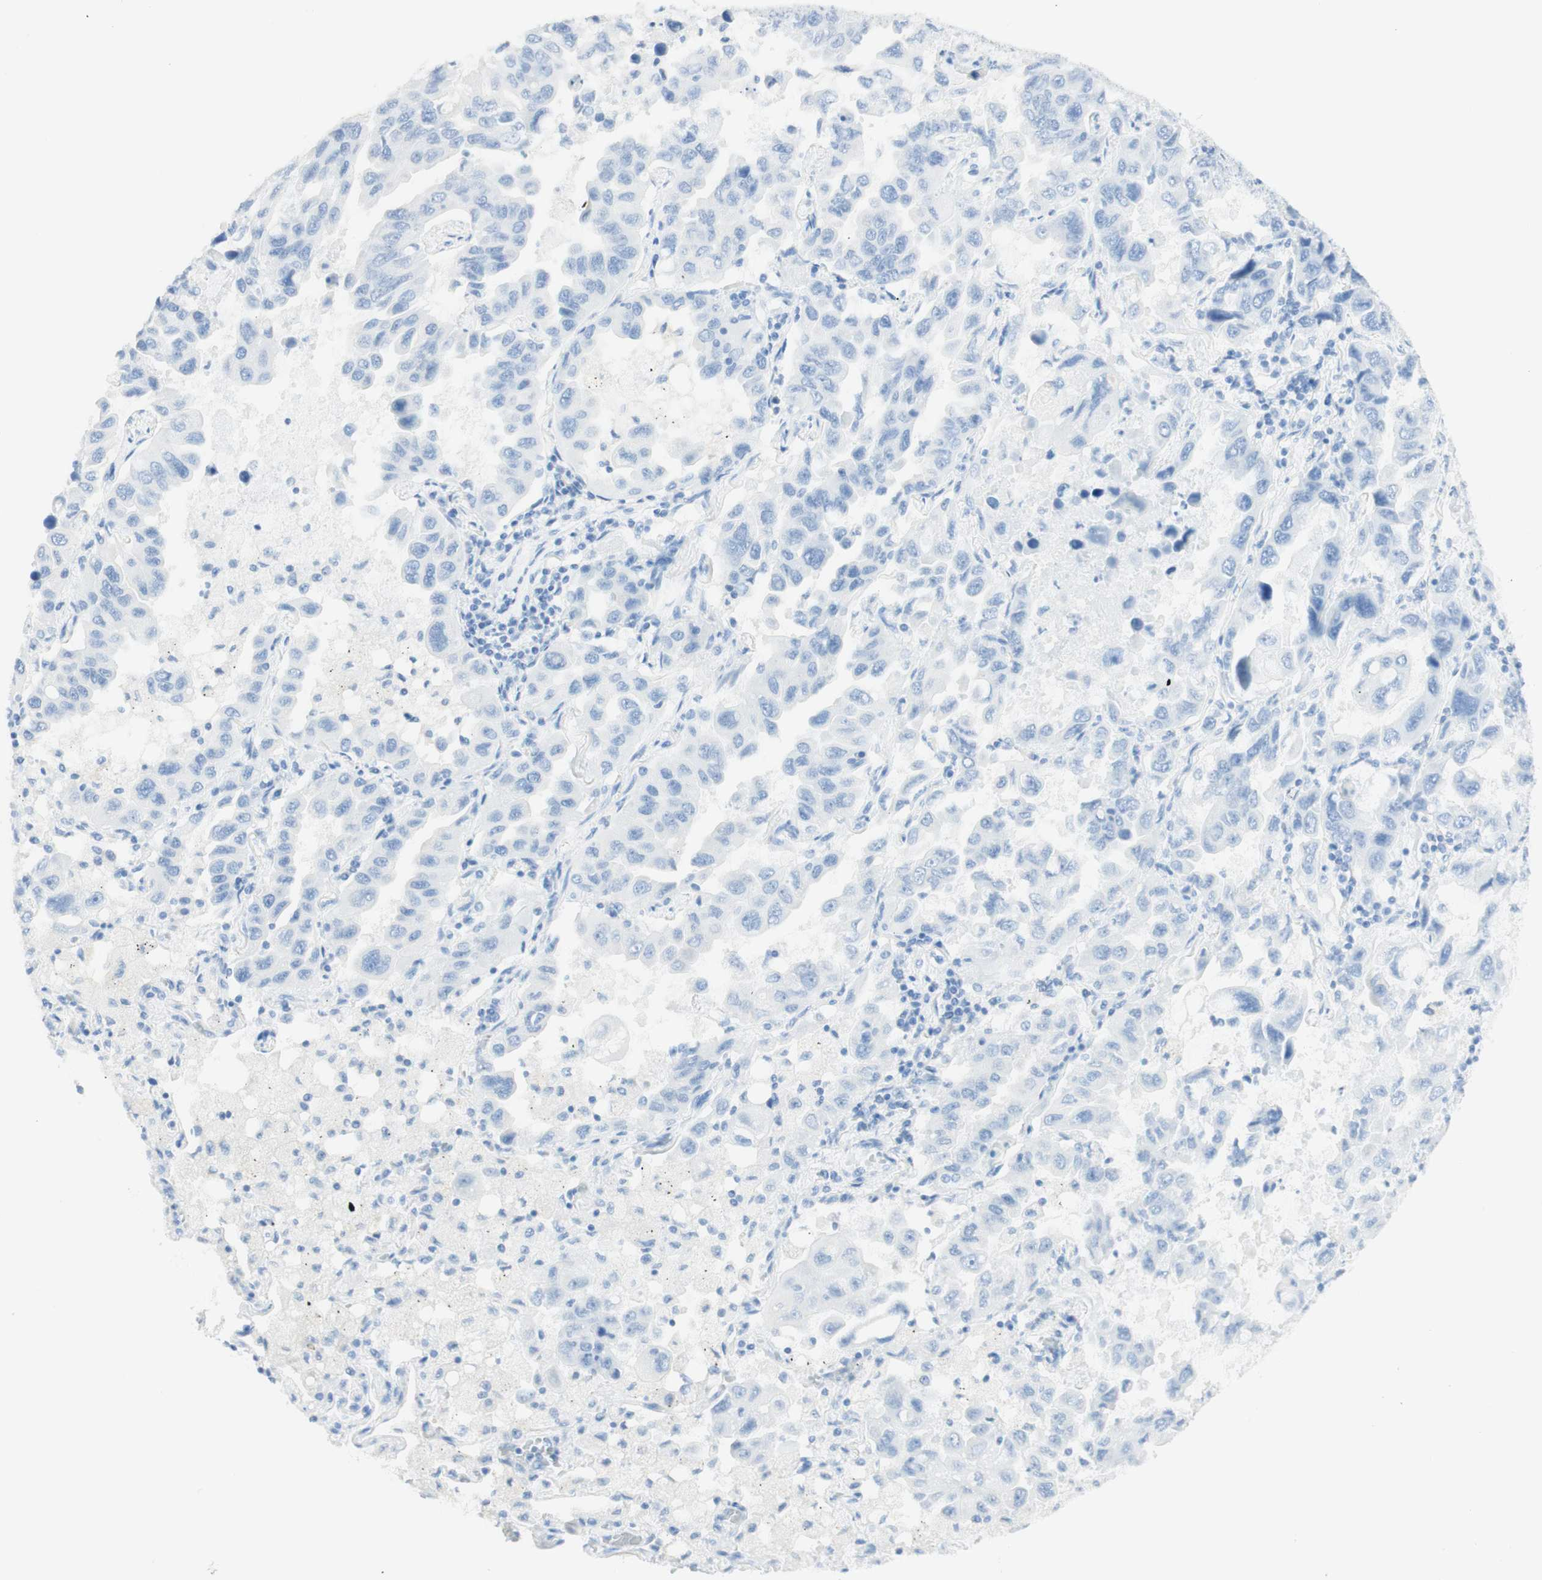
{"staining": {"intensity": "negative", "quantity": "none", "location": "none"}, "tissue": "lung cancer", "cell_type": "Tumor cells", "image_type": "cancer", "snomed": [{"axis": "morphology", "description": "Adenocarcinoma, NOS"}, {"axis": "topography", "description": "Lung"}], "caption": "Lung cancer (adenocarcinoma) stained for a protein using immunohistochemistry (IHC) displays no expression tumor cells.", "gene": "TPO", "patient": {"sex": "male", "age": 64}}